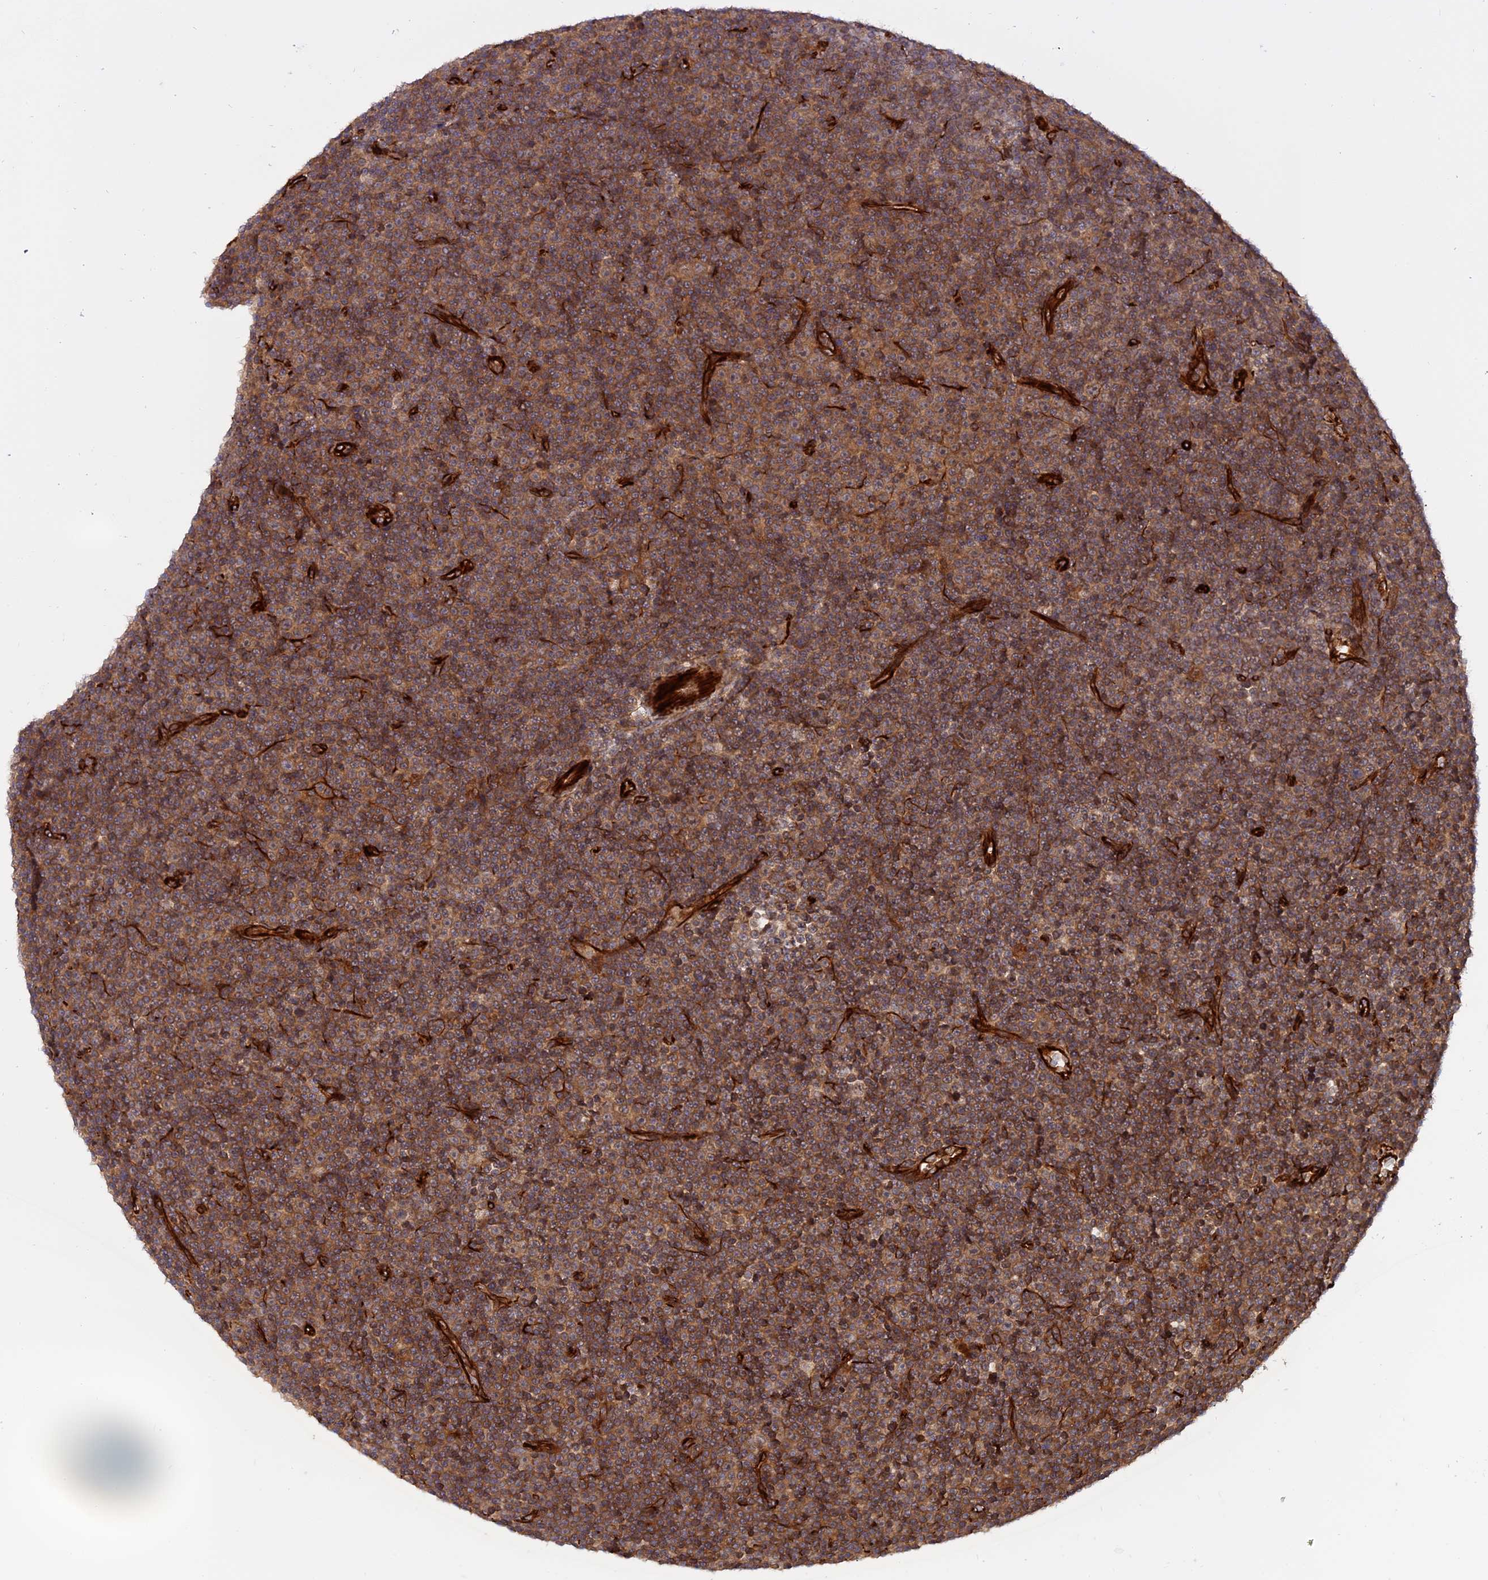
{"staining": {"intensity": "moderate", "quantity": ">75%", "location": "cytoplasmic/membranous"}, "tissue": "lymphoma", "cell_type": "Tumor cells", "image_type": "cancer", "snomed": [{"axis": "morphology", "description": "Malignant lymphoma, non-Hodgkin's type, Low grade"}, {"axis": "topography", "description": "Lymph node"}], "caption": "Protein staining of low-grade malignant lymphoma, non-Hodgkin's type tissue demonstrates moderate cytoplasmic/membranous positivity in approximately >75% of tumor cells. (brown staining indicates protein expression, while blue staining denotes nuclei).", "gene": "PHLDB3", "patient": {"sex": "female", "age": 67}}